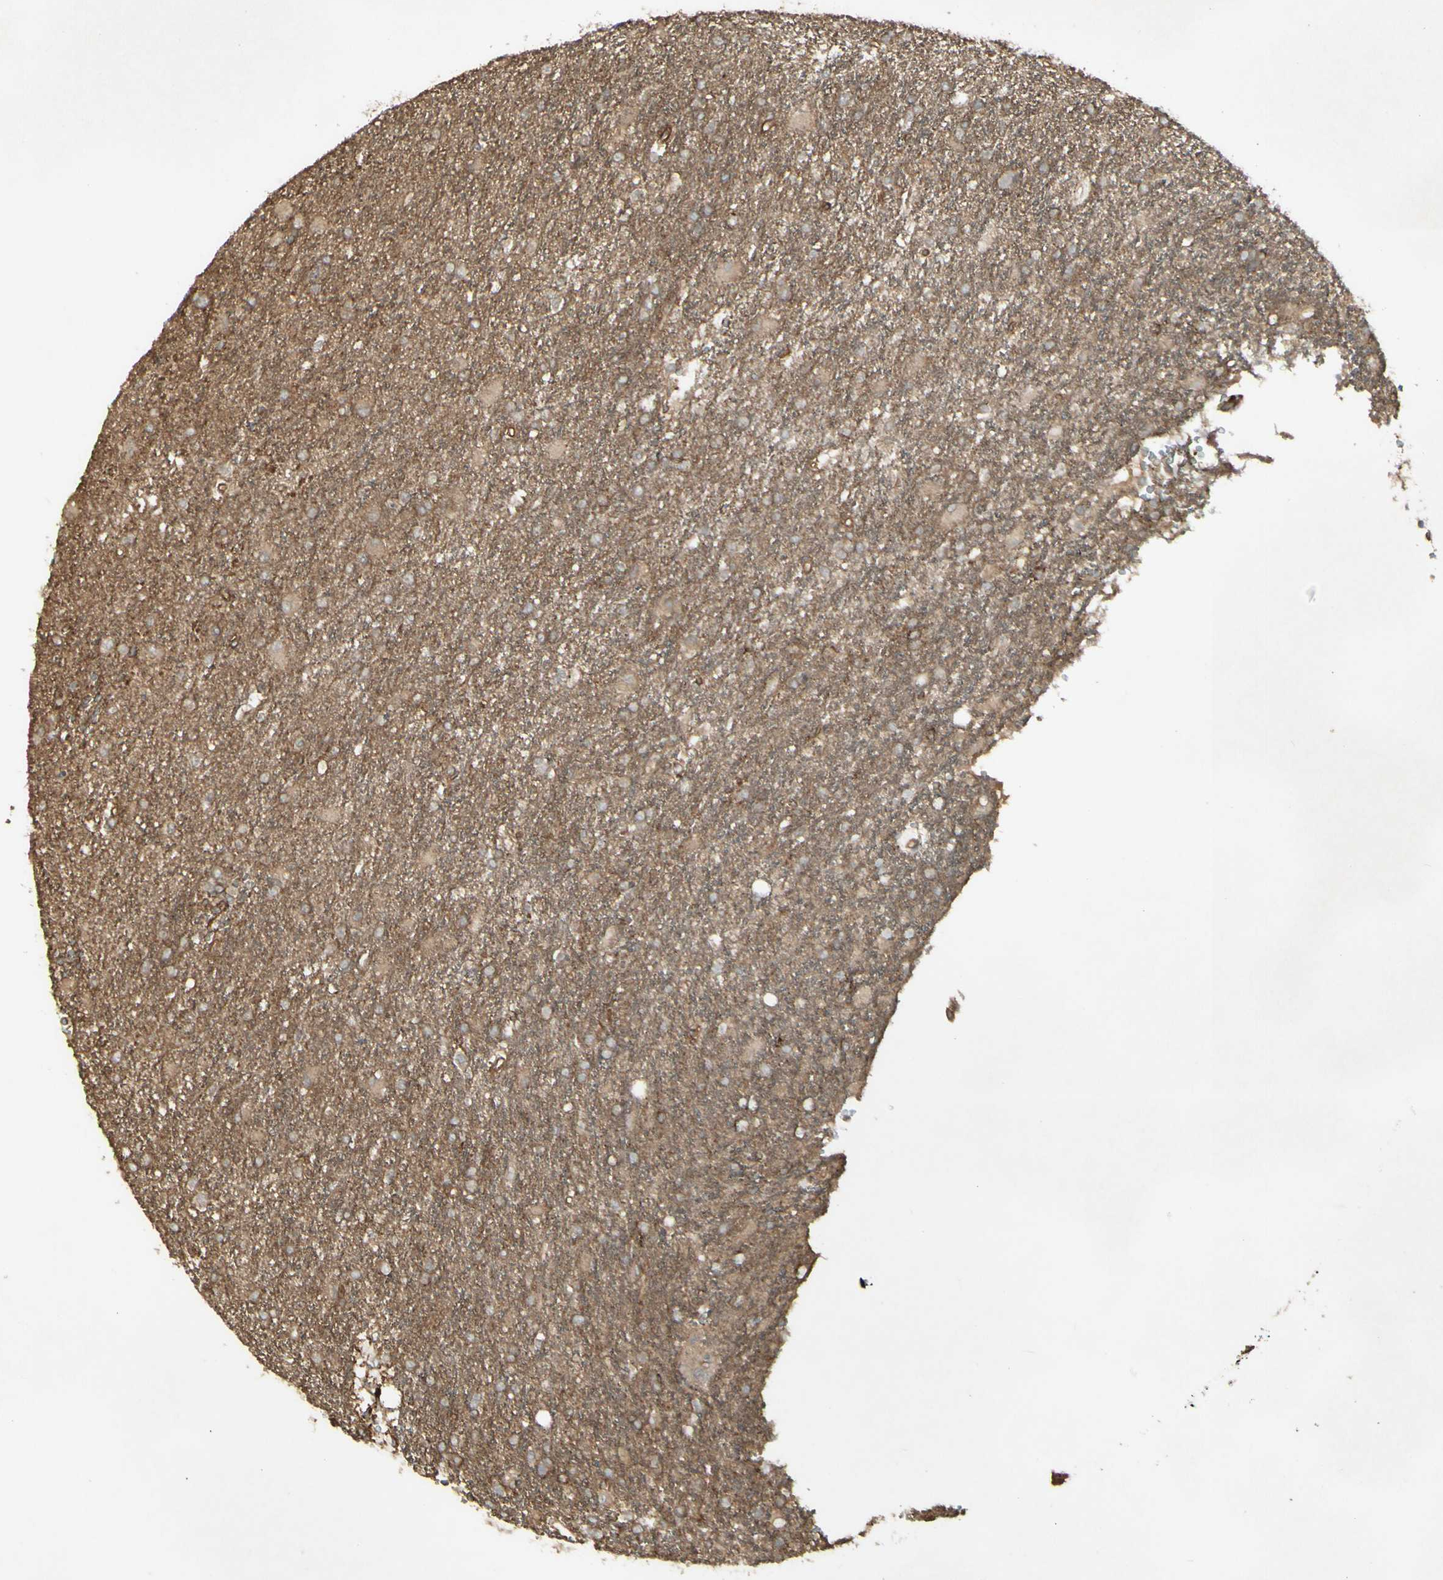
{"staining": {"intensity": "weak", "quantity": ">75%", "location": "cytoplasmic/membranous"}, "tissue": "glioma", "cell_type": "Tumor cells", "image_type": "cancer", "snomed": [{"axis": "morphology", "description": "Glioma, malignant, High grade"}, {"axis": "topography", "description": "Brain"}], "caption": "Protein analysis of malignant glioma (high-grade) tissue demonstrates weak cytoplasmic/membranous positivity in approximately >75% of tumor cells. The staining was performed using DAB (3,3'-diaminobenzidine) to visualize the protein expression in brown, while the nuclei were stained in blue with hematoxylin (Magnification: 20x).", "gene": "JAG1", "patient": {"sex": "male", "age": 71}}